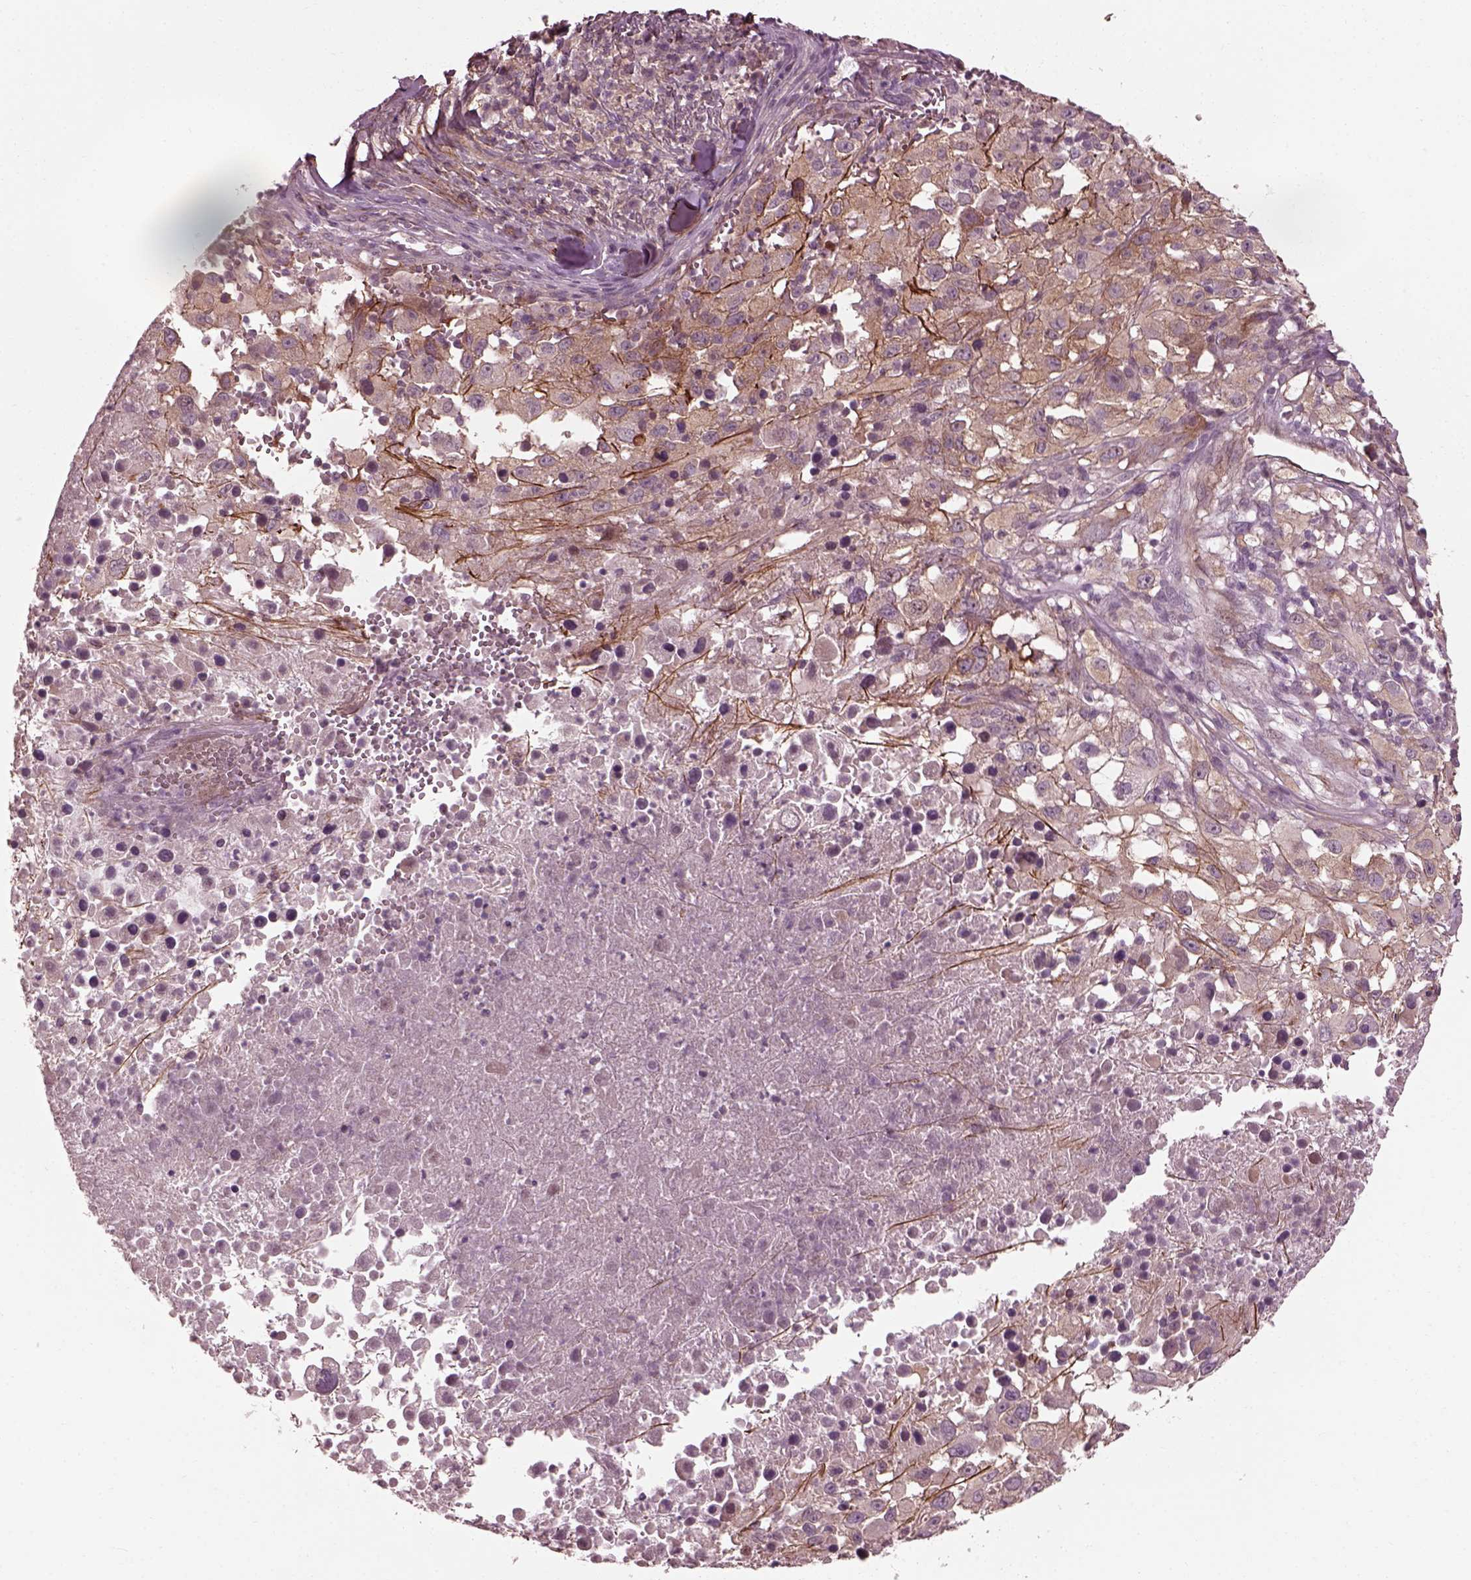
{"staining": {"intensity": "weak", "quantity": "<25%", "location": "cytoplasmic/membranous"}, "tissue": "melanoma", "cell_type": "Tumor cells", "image_type": "cancer", "snomed": [{"axis": "morphology", "description": "Malignant melanoma, Metastatic site"}, {"axis": "topography", "description": "Soft tissue"}], "caption": "This is a histopathology image of IHC staining of malignant melanoma (metastatic site), which shows no expression in tumor cells.", "gene": "EFEMP1", "patient": {"sex": "male", "age": 50}}